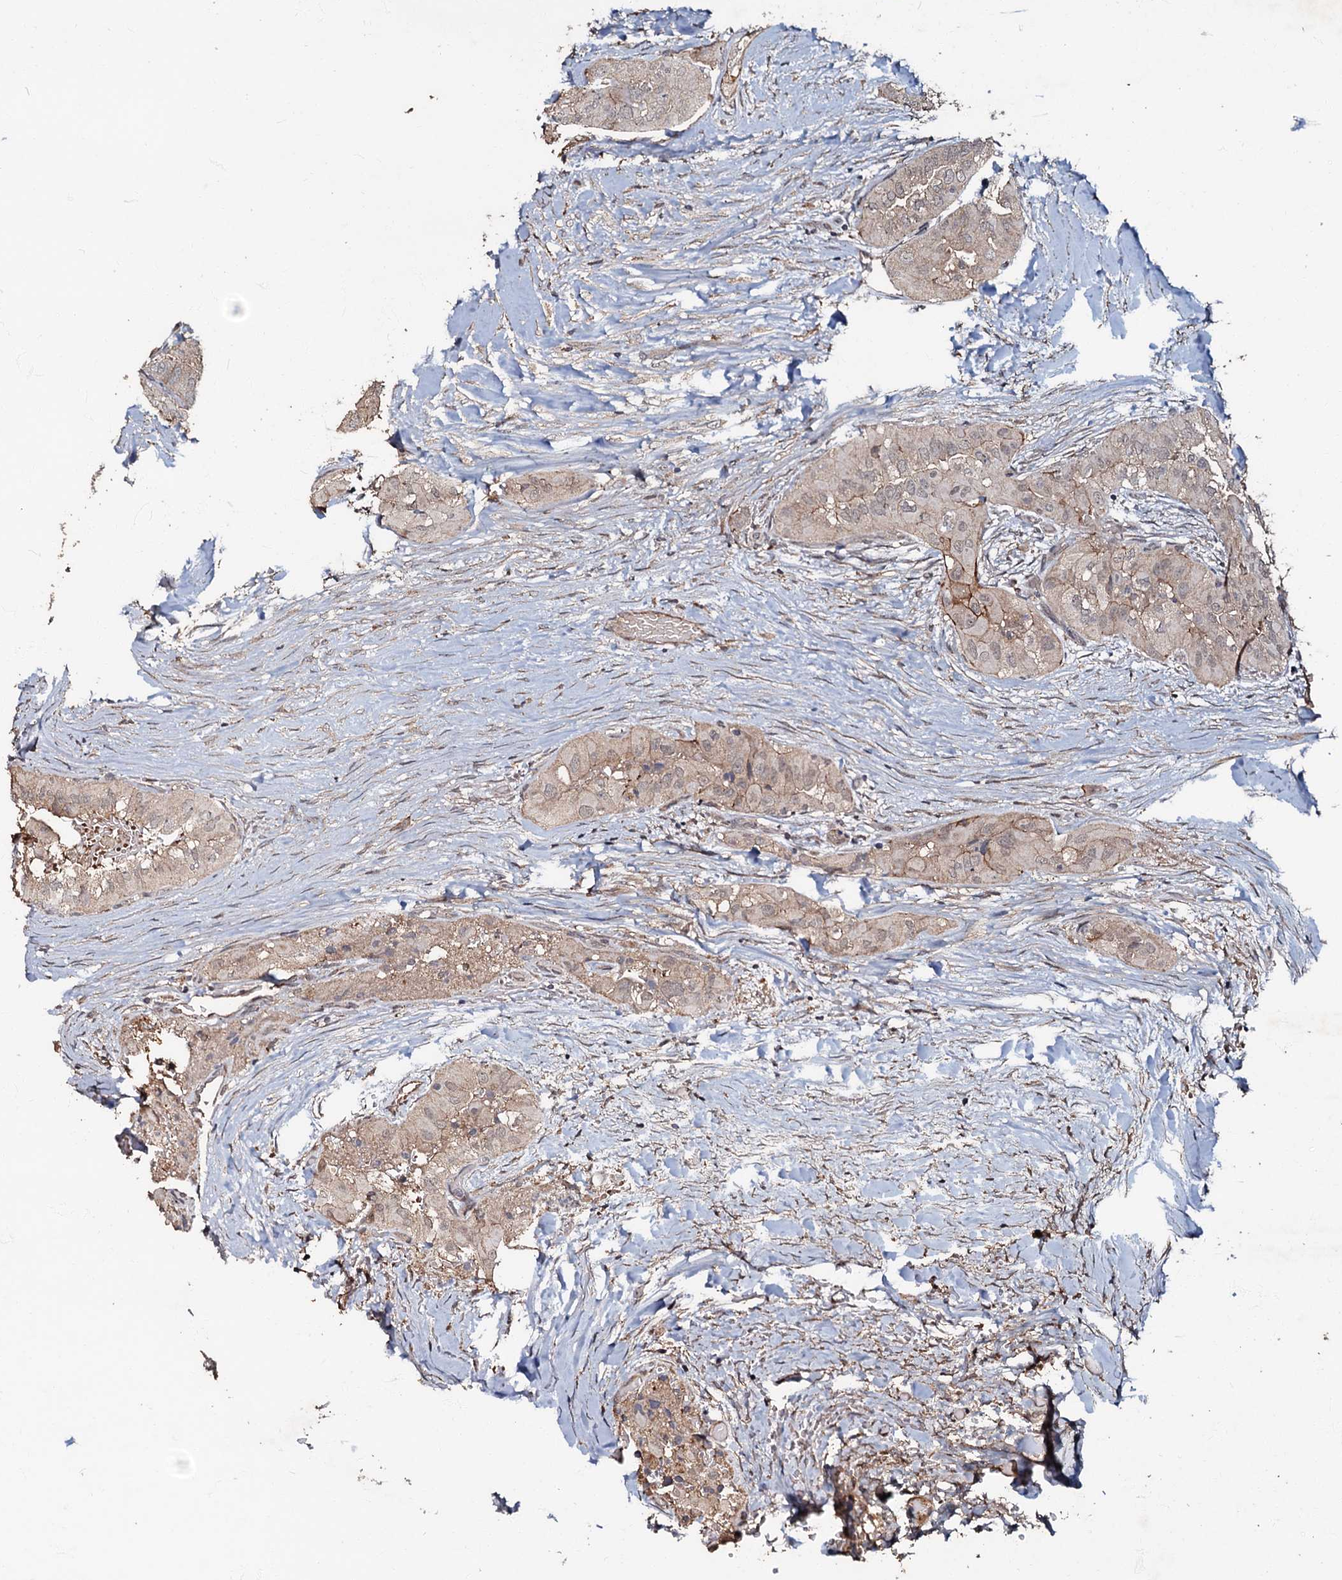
{"staining": {"intensity": "weak", "quantity": ">75%", "location": "cytoplasmic/membranous"}, "tissue": "thyroid cancer", "cell_type": "Tumor cells", "image_type": "cancer", "snomed": [{"axis": "morphology", "description": "Papillary adenocarcinoma, NOS"}, {"axis": "topography", "description": "Thyroid gland"}], "caption": "DAB immunohistochemical staining of human thyroid cancer displays weak cytoplasmic/membranous protein expression in approximately >75% of tumor cells. (Stains: DAB in brown, nuclei in blue, Microscopy: brightfield microscopy at high magnification).", "gene": "MANSC4", "patient": {"sex": "female", "age": 59}}